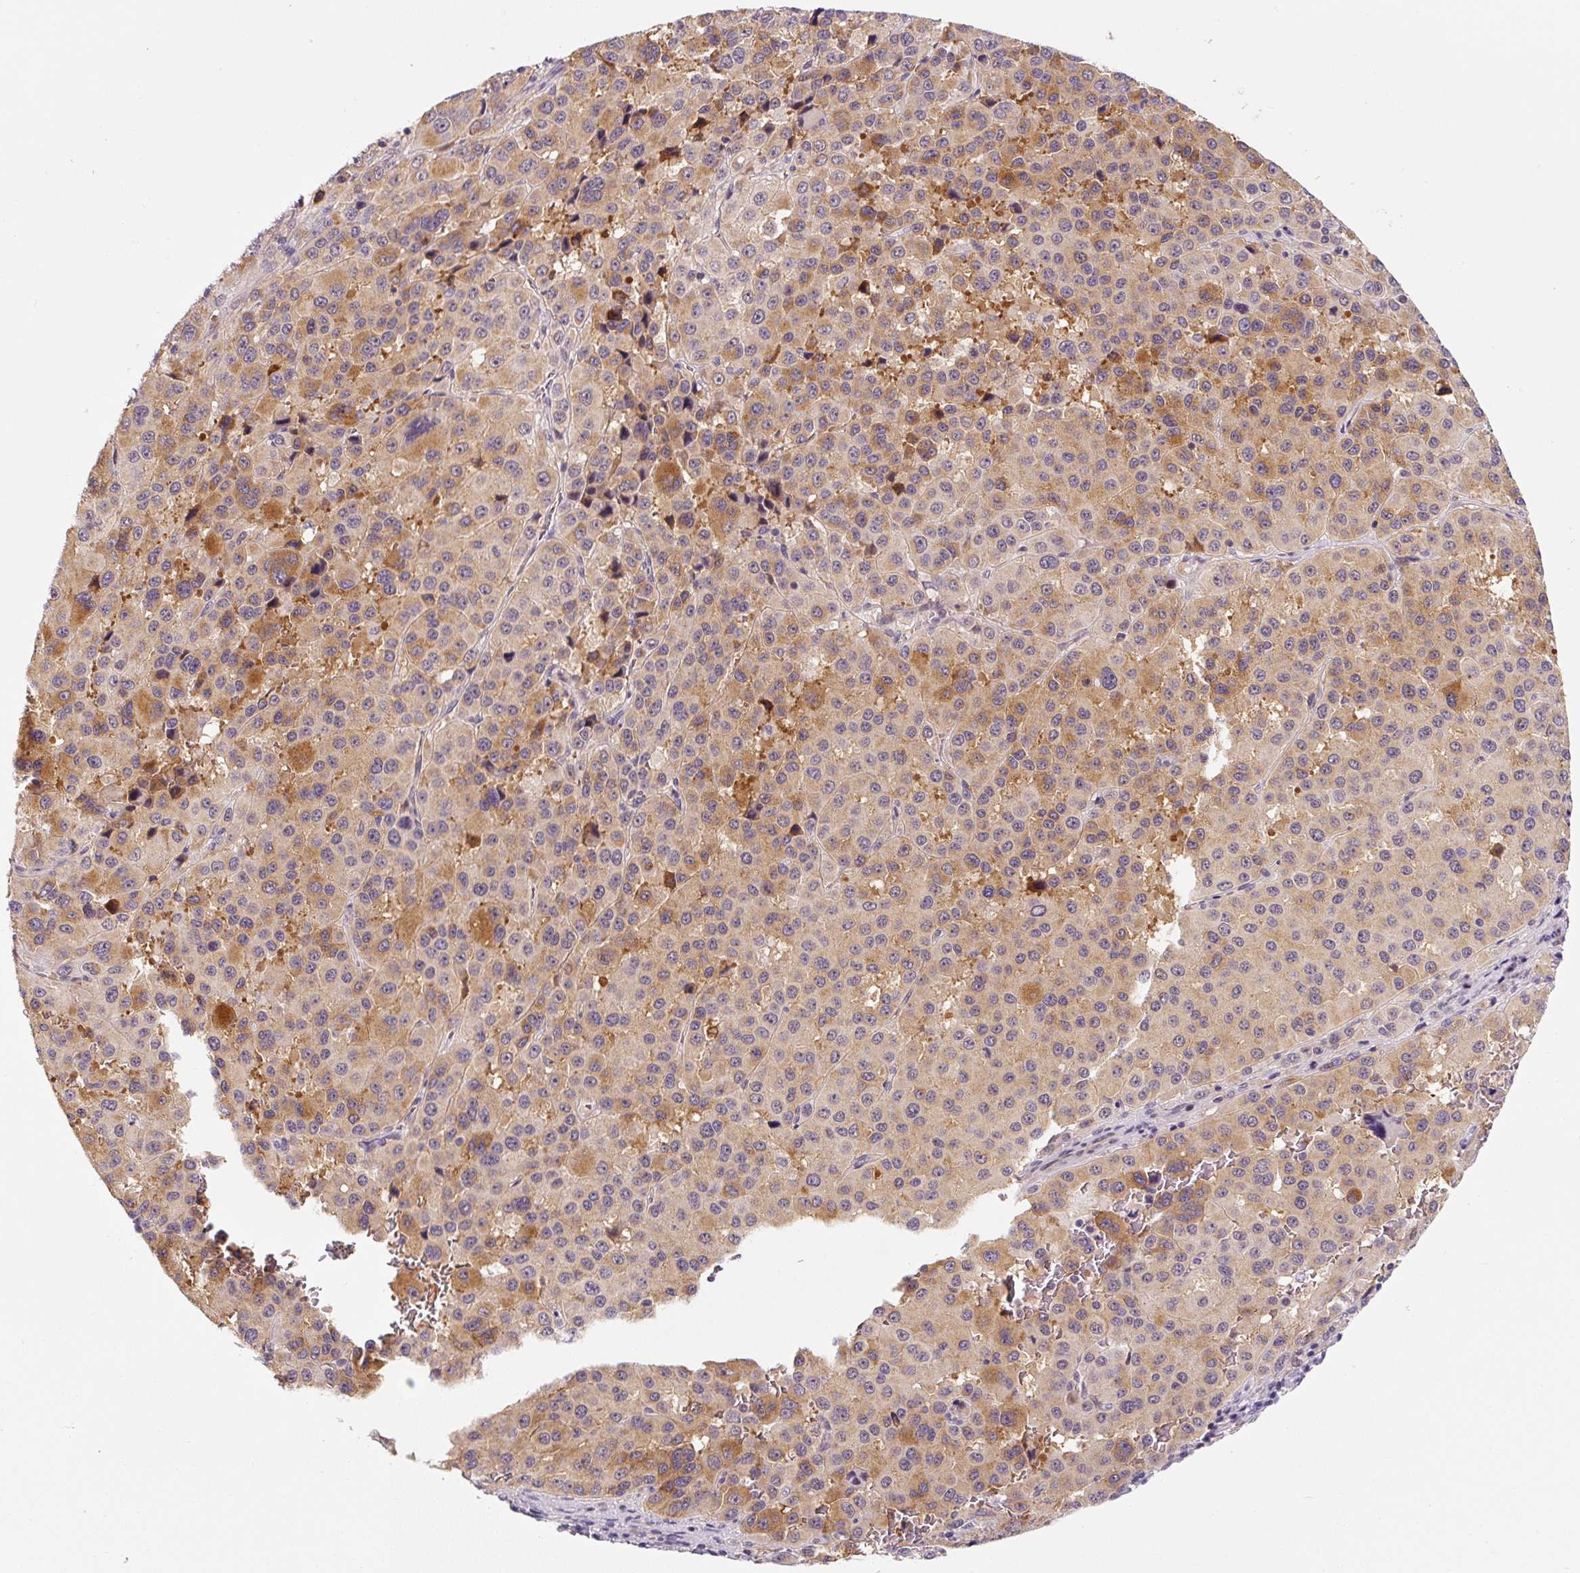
{"staining": {"intensity": "moderate", "quantity": "25%-75%", "location": "cytoplasmic/membranous"}, "tissue": "melanoma", "cell_type": "Tumor cells", "image_type": "cancer", "snomed": [{"axis": "morphology", "description": "Malignant melanoma, Metastatic site"}, {"axis": "topography", "description": "Lymph node"}], "caption": "Human melanoma stained with a brown dye reveals moderate cytoplasmic/membranous positive positivity in approximately 25%-75% of tumor cells.", "gene": "PRKAA2", "patient": {"sex": "female", "age": 65}}